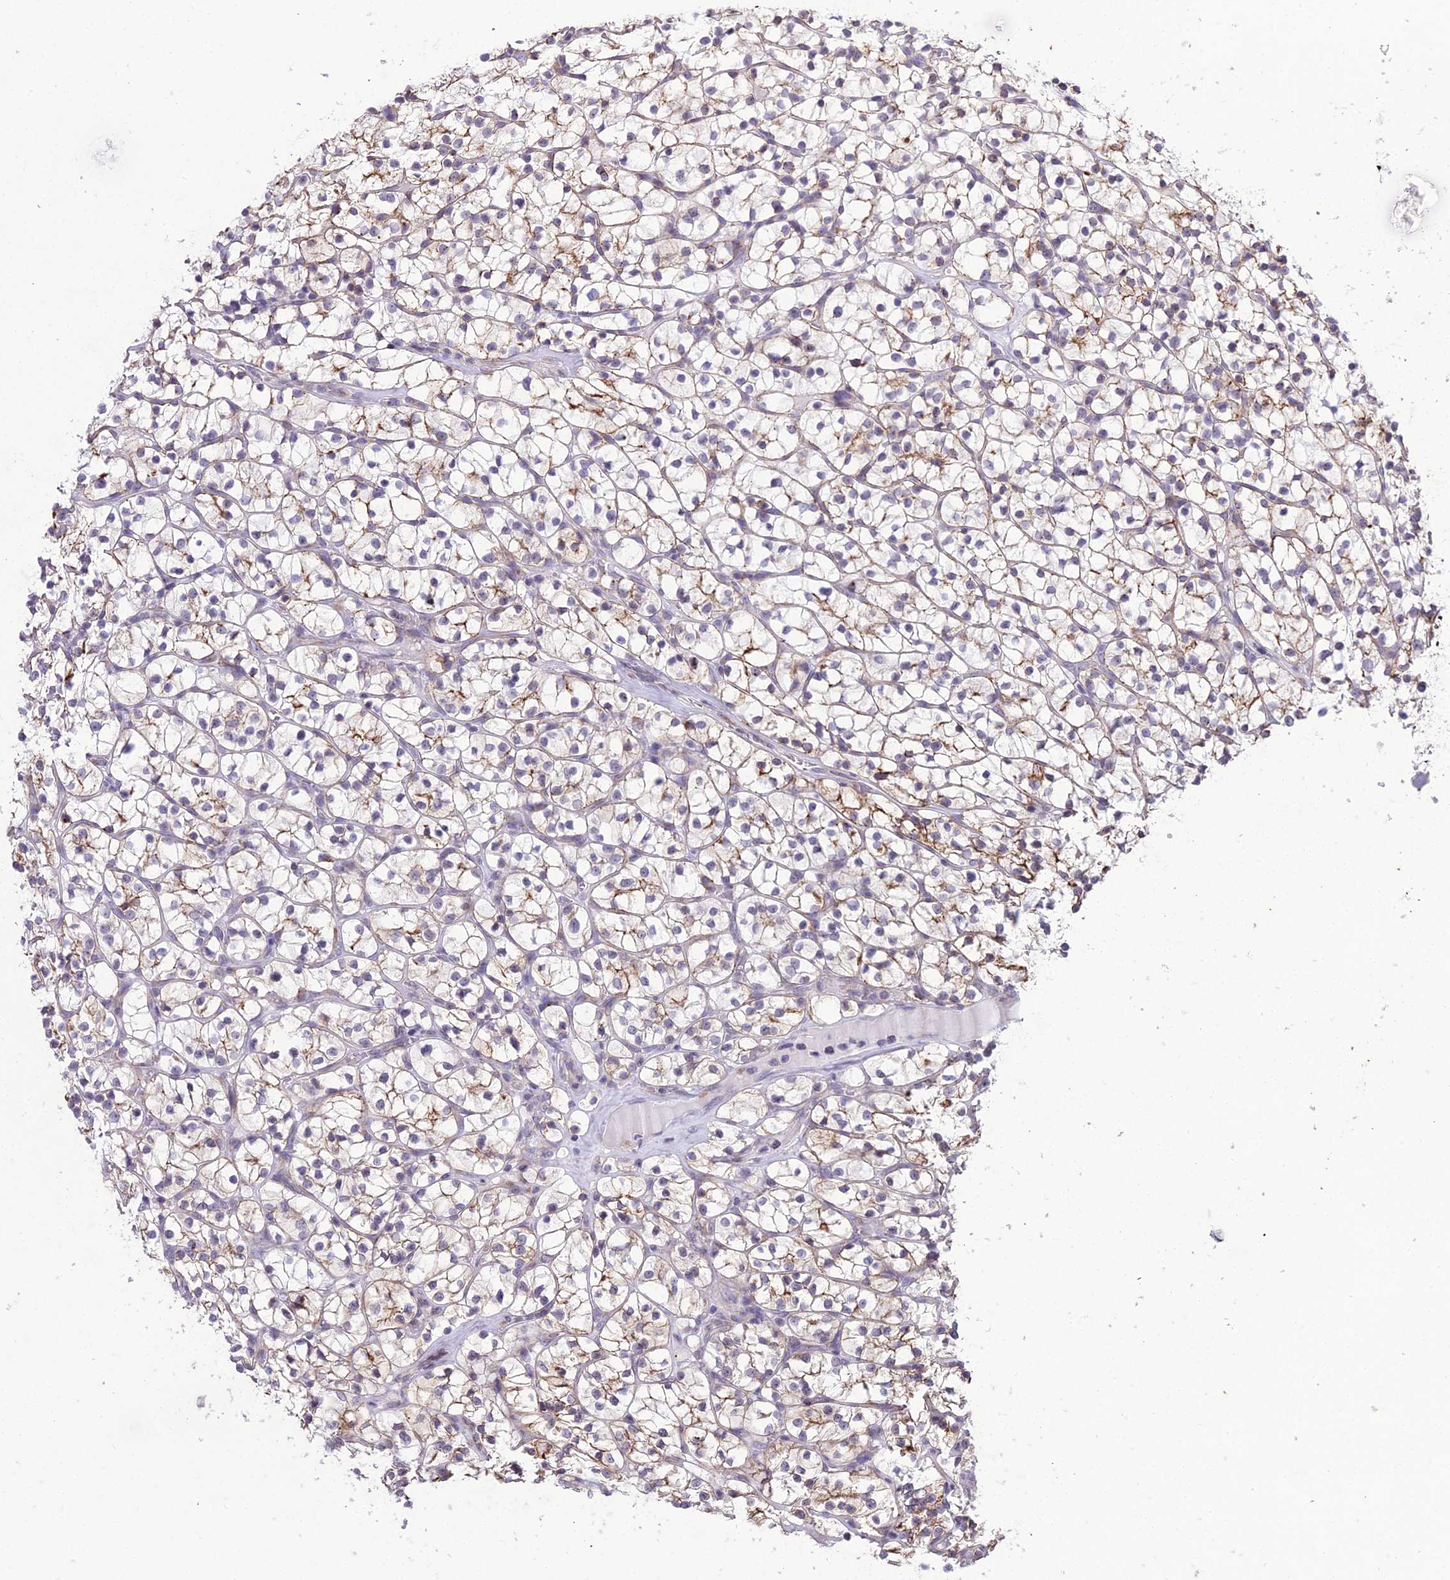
{"staining": {"intensity": "moderate", "quantity": "25%-75%", "location": "cytoplasmic/membranous"}, "tissue": "renal cancer", "cell_type": "Tumor cells", "image_type": "cancer", "snomed": [{"axis": "morphology", "description": "Adenocarcinoma, NOS"}, {"axis": "topography", "description": "Kidney"}], "caption": "Tumor cells exhibit medium levels of moderate cytoplasmic/membranous expression in approximately 25%-75% of cells in human renal cancer.", "gene": "RPS26", "patient": {"sex": "female", "age": 64}}